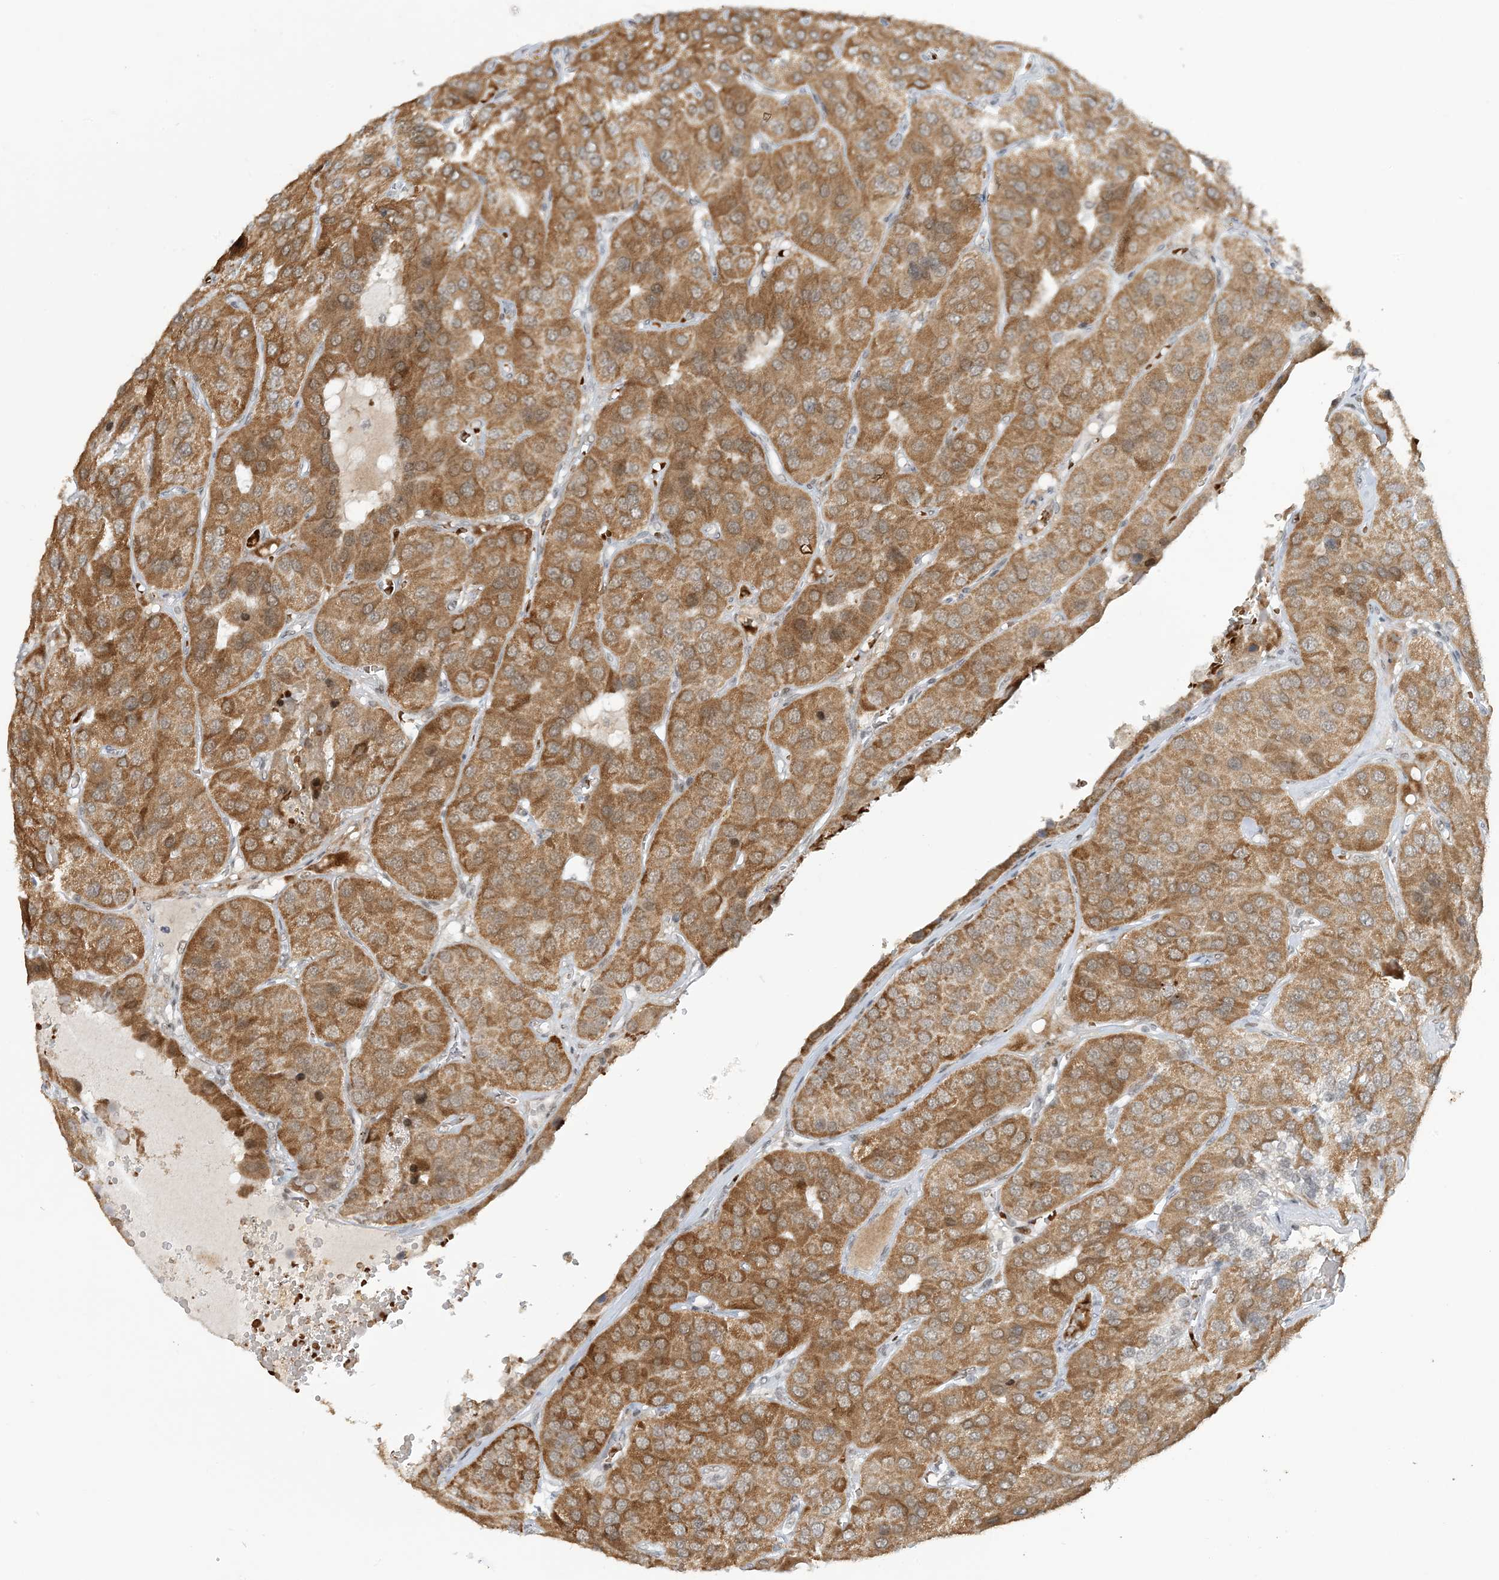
{"staining": {"intensity": "moderate", "quantity": ">75%", "location": "cytoplasmic/membranous"}, "tissue": "parathyroid gland", "cell_type": "Glandular cells", "image_type": "normal", "snomed": [{"axis": "morphology", "description": "Normal tissue, NOS"}, {"axis": "morphology", "description": "Adenoma, NOS"}, {"axis": "topography", "description": "Parathyroid gland"}], "caption": "Benign parathyroid gland reveals moderate cytoplasmic/membranous staining in about >75% of glandular cells (Brightfield microscopy of DAB IHC at high magnification)..", "gene": "ECT2L", "patient": {"sex": "female", "age": 86}}